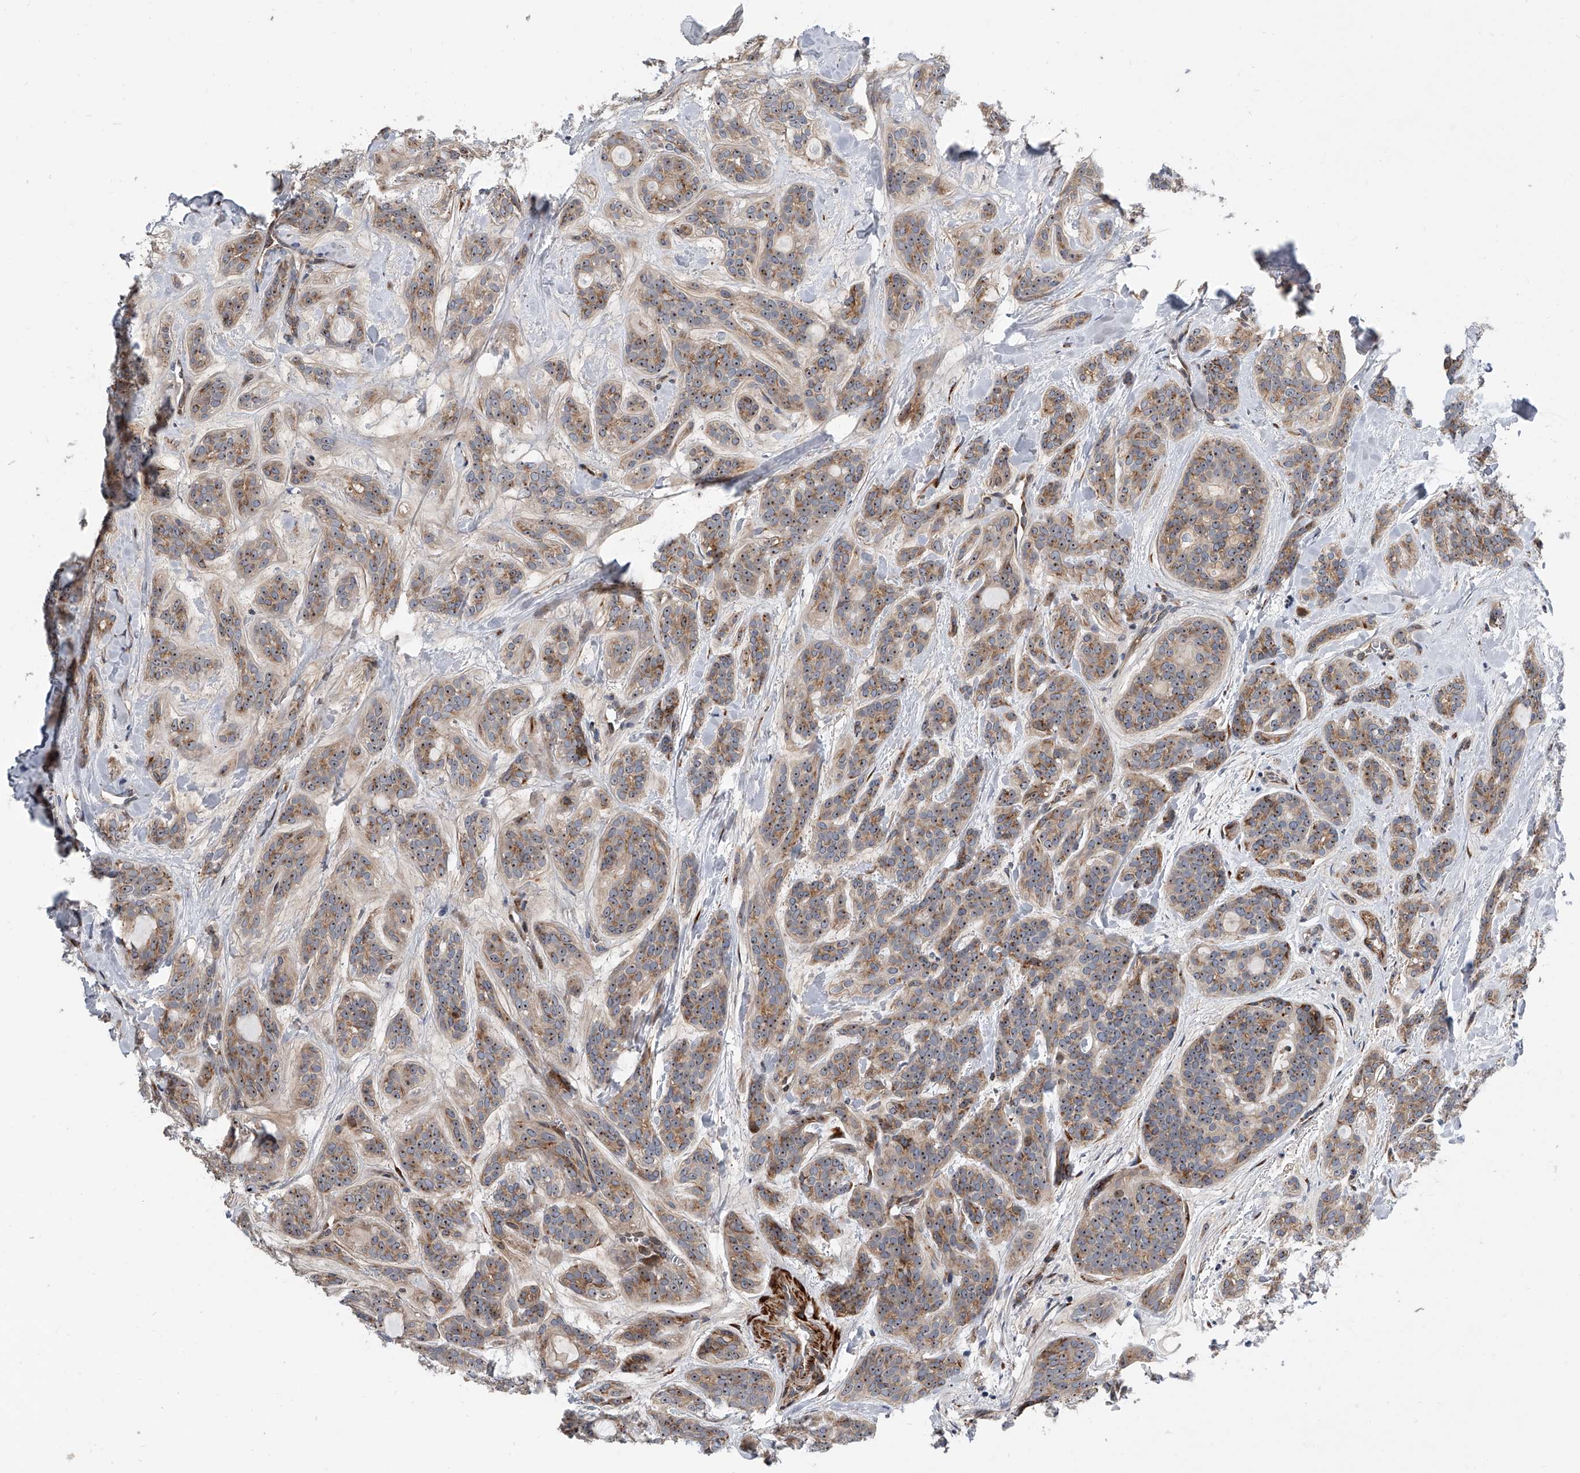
{"staining": {"intensity": "moderate", "quantity": ">75%", "location": "cytoplasmic/membranous,nuclear"}, "tissue": "head and neck cancer", "cell_type": "Tumor cells", "image_type": "cancer", "snomed": [{"axis": "morphology", "description": "Adenocarcinoma, NOS"}, {"axis": "topography", "description": "Head-Neck"}], "caption": "DAB (3,3'-diaminobenzidine) immunohistochemical staining of human head and neck cancer (adenocarcinoma) reveals moderate cytoplasmic/membranous and nuclear protein expression in approximately >75% of tumor cells.", "gene": "DLGAP2", "patient": {"sex": "male", "age": 66}}